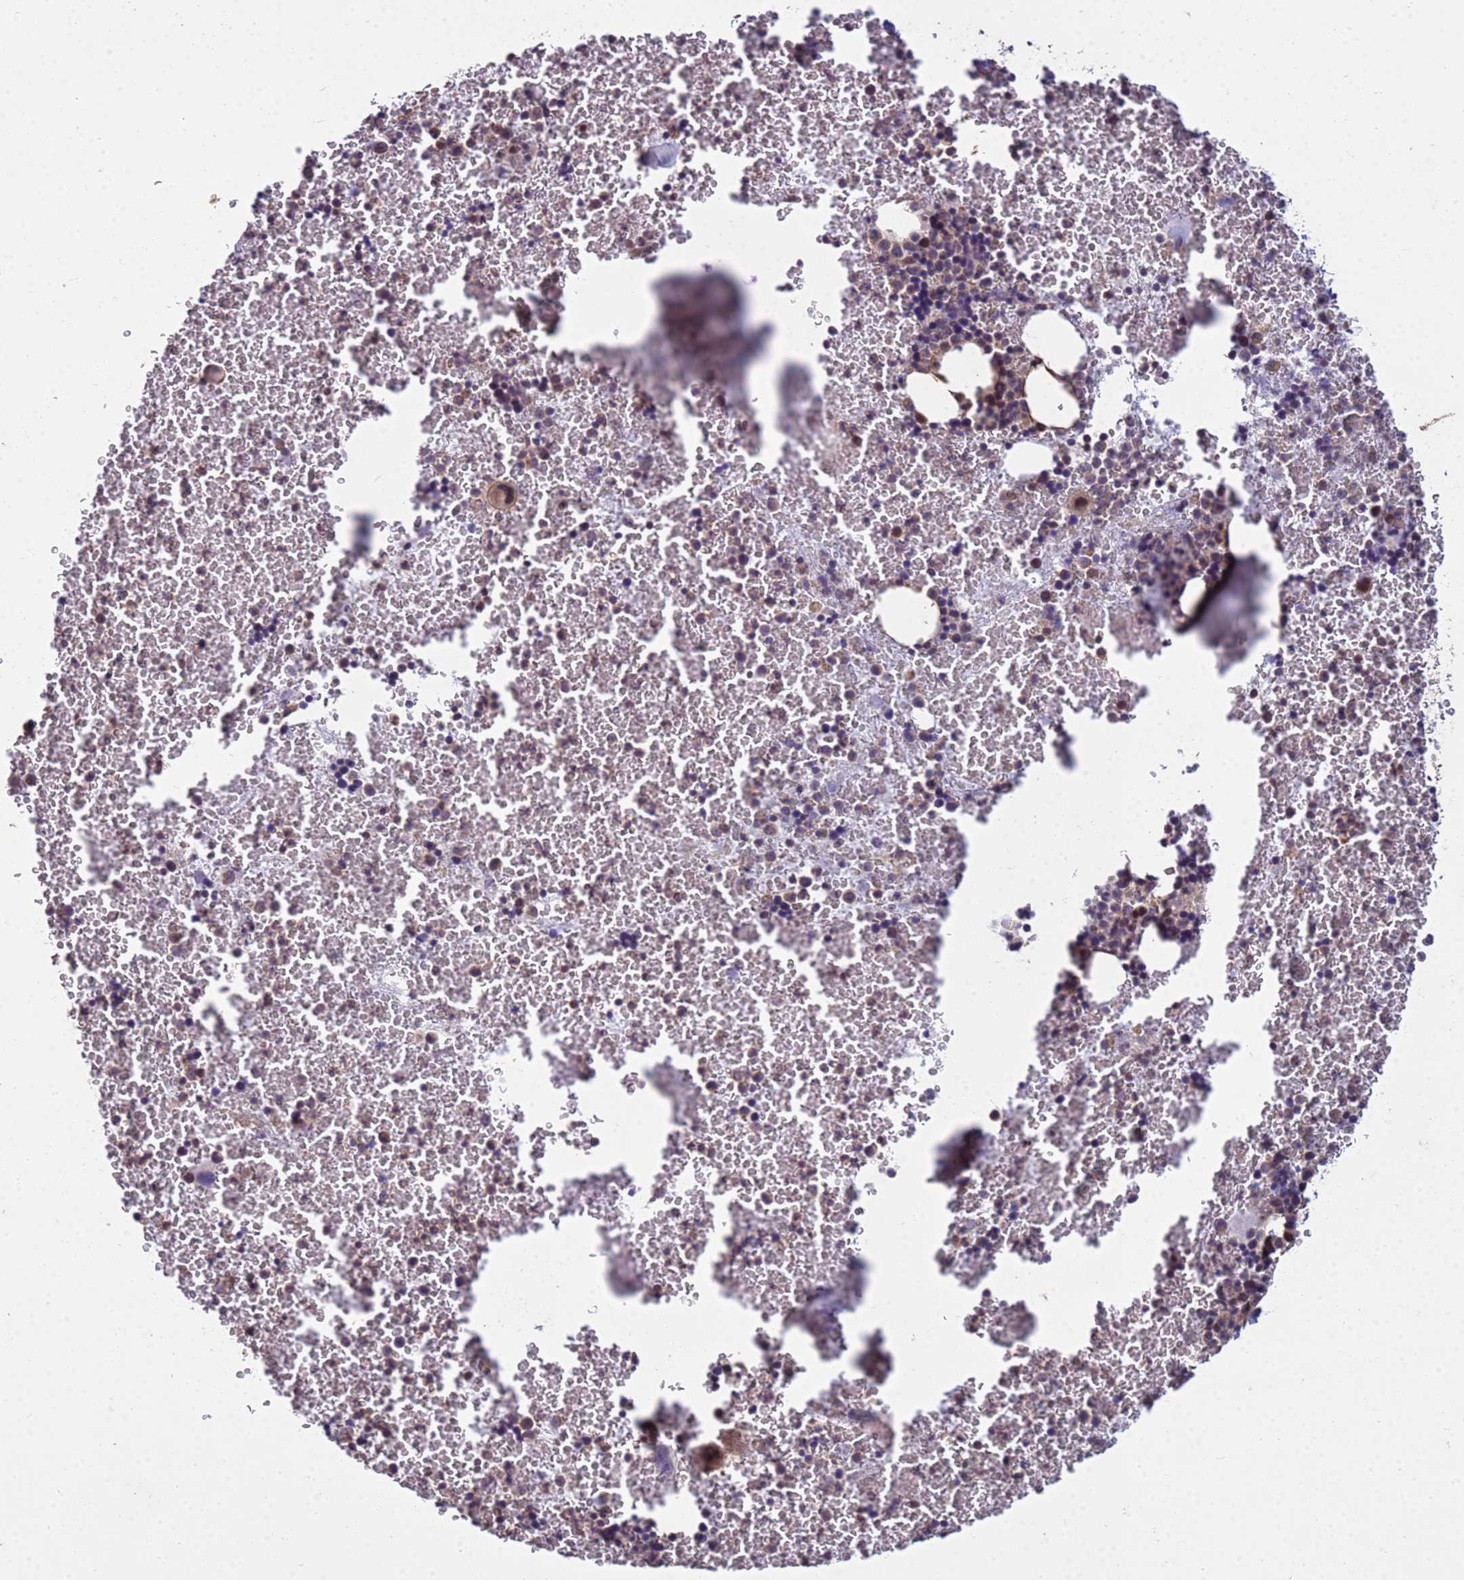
{"staining": {"intensity": "weak", "quantity": "25%-75%", "location": "cytoplasmic/membranous"}, "tissue": "bone marrow", "cell_type": "Hematopoietic cells", "image_type": "normal", "snomed": [{"axis": "morphology", "description": "Normal tissue, NOS"}, {"axis": "topography", "description": "Bone marrow"}], "caption": "An immunohistochemistry histopathology image of unremarkable tissue is shown. Protein staining in brown labels weak cytoplasmic/membranous positivity in bone marrow within hematopoietic cells. The staining was performed using DAB (3,3'-diaminobenzidine), with brown indicating positive protein expression. Nuclei are stained blue with hematoxylin.", "gene": "P2RX7", "patient": {"sex": "male", "age": 11}}